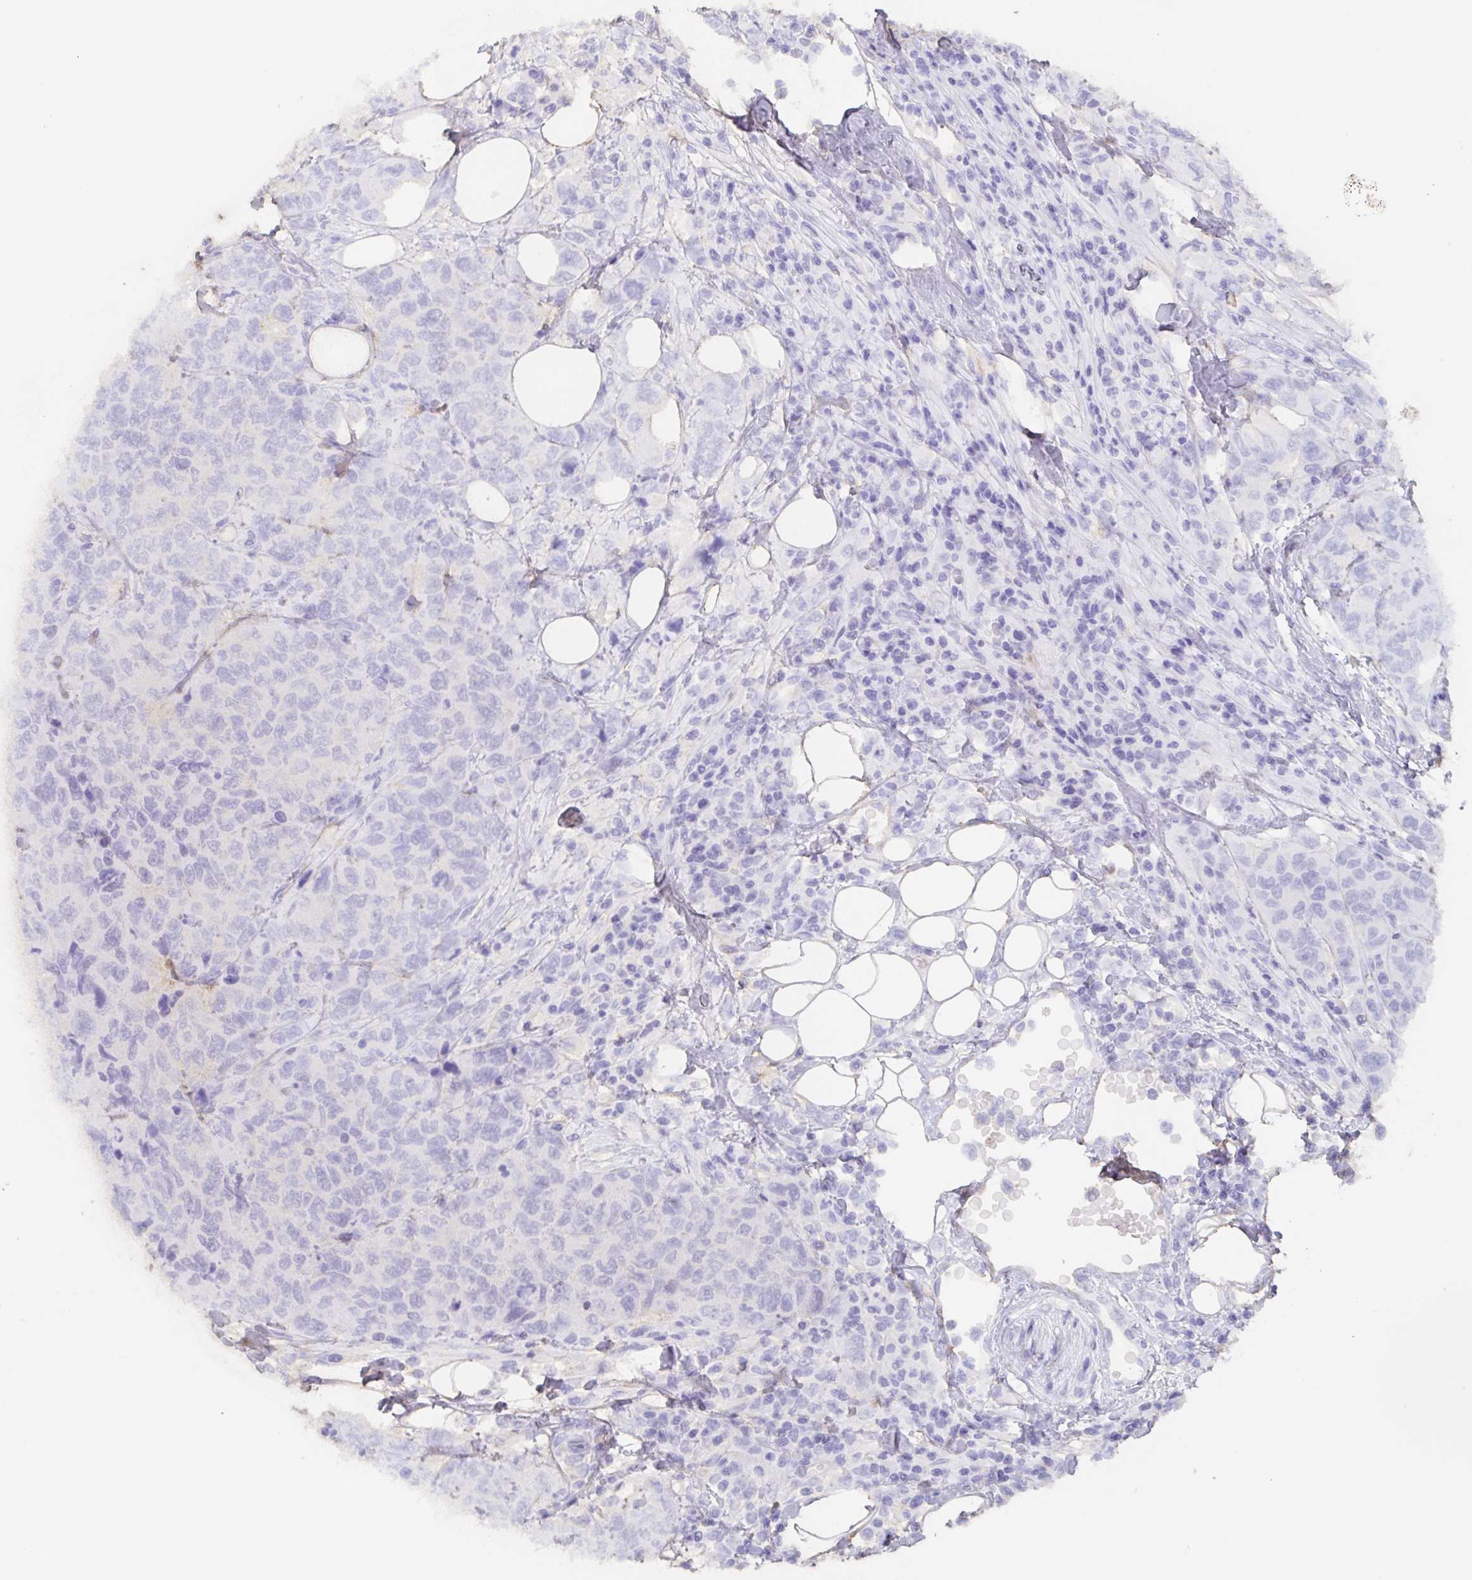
{"staining": {"intensity": "negative", "quantity": "none", "location": "none"}, "tissue": "urothelial cancer", "cell_type": "Tumor cells", "image_type": "cancer", "snomed": [{"axis": "morphology", "description": "Urothelial carcinoma, High grade"}, {"axis": "topography", "description": "Urinary bladder"}], "caption": "This is an immunohistochemistry (IHC) micrograph of human high-grade urothelial carcinoma. There is no staining in tumor cells.", "gene": "AGFG2", "patient": {"sex": "female", "age": 78}}